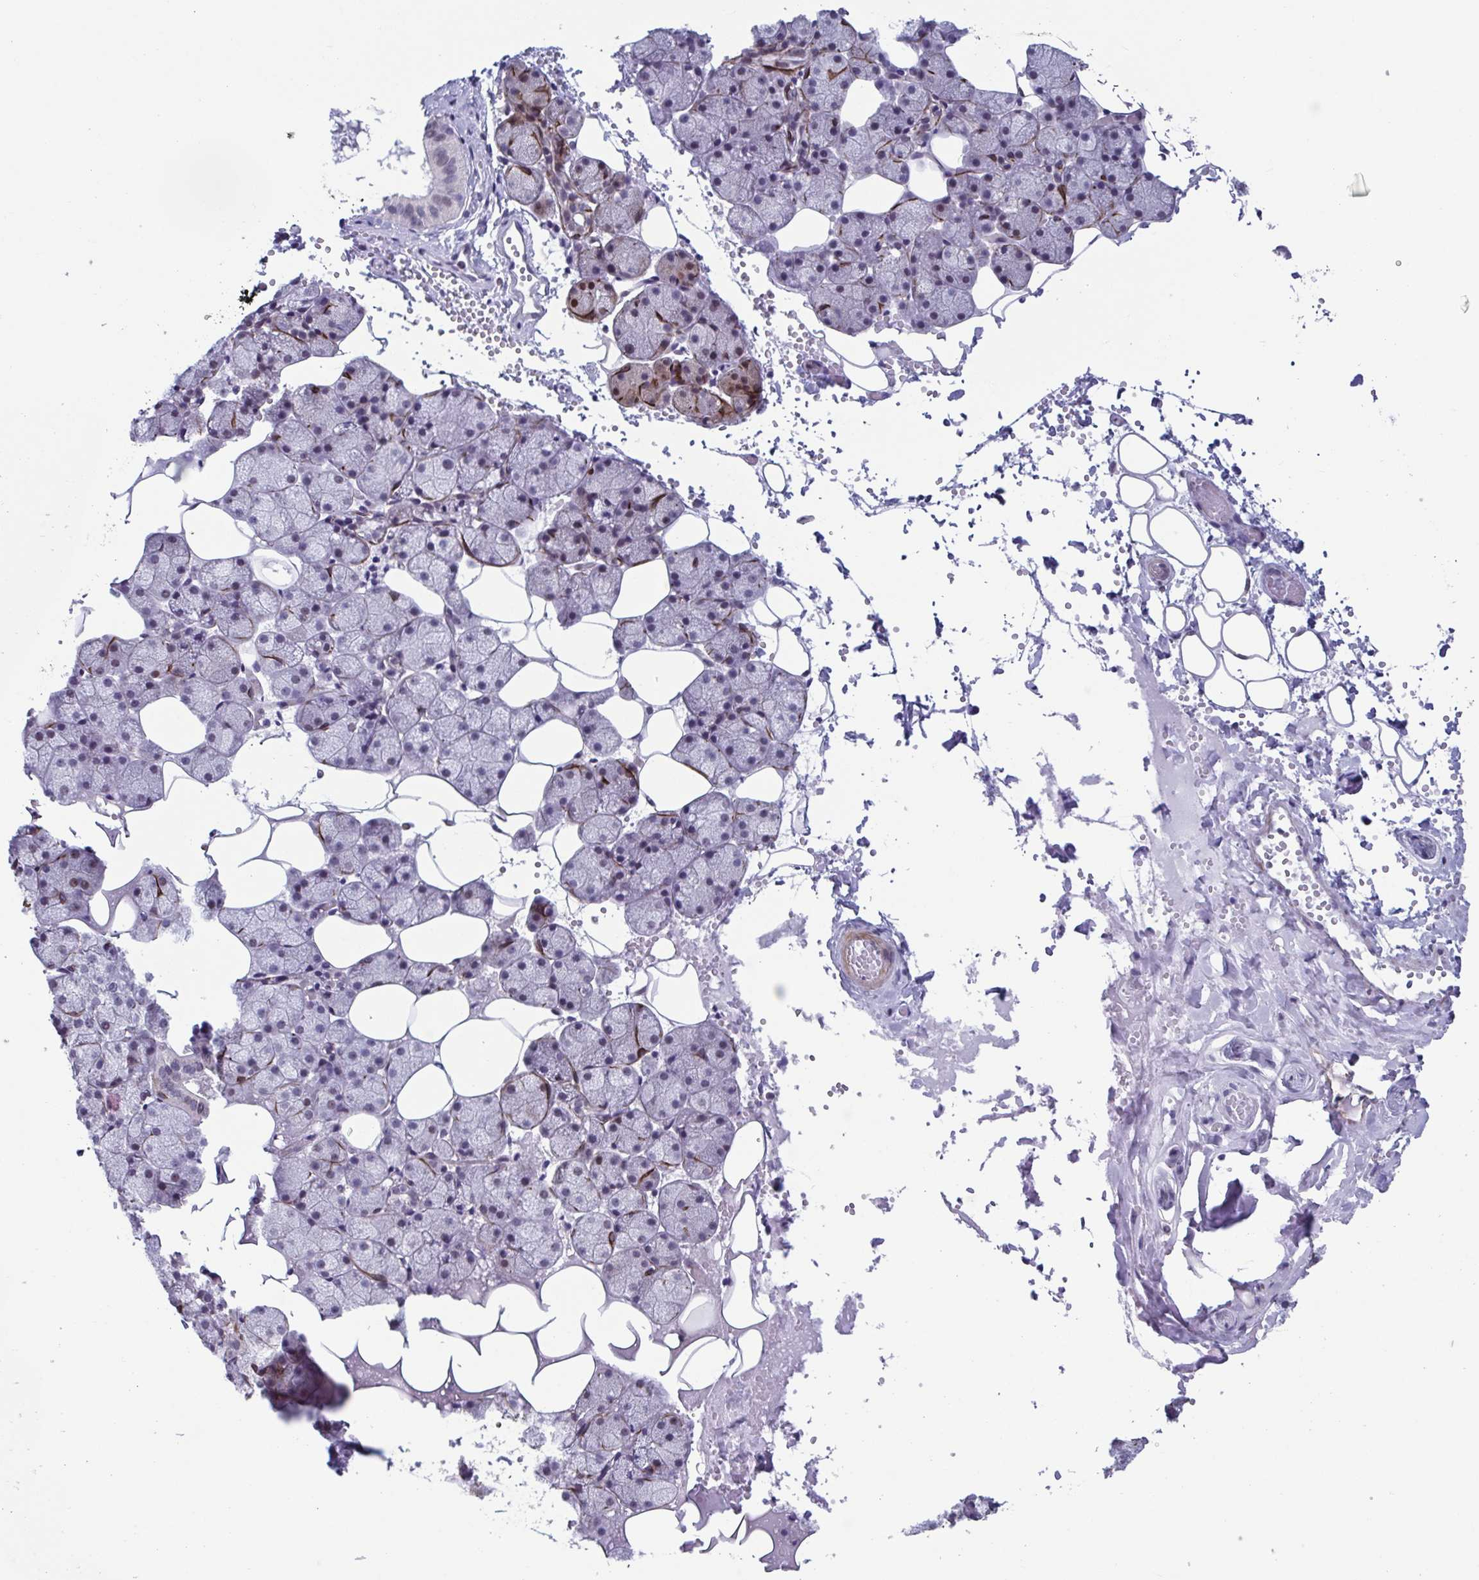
{"staining": {"intensity": "strong", "quantity": "<25%", "location": "nuclear"}, "tissue": "salivary gland", "cell_type": "Glandular cells", "image_type": "normal", "snomed": [{"axis": "morphology", "description": "Normal tissue, NOS"}, {"axis": "topography", "description": "Salivary gland"}], "caption": "The histopathology image shows immunohistochemical staining of normal salivary gland. There is strong nuclear staining is seen in approximately <25% of glandular cells. The staining was performed using DAB, with brown indicating positive protein expression. Nuclei are stained blue with hematoxylin.", "gene": "TMEM92", "patient": {"sex": "male", "age": 38}}